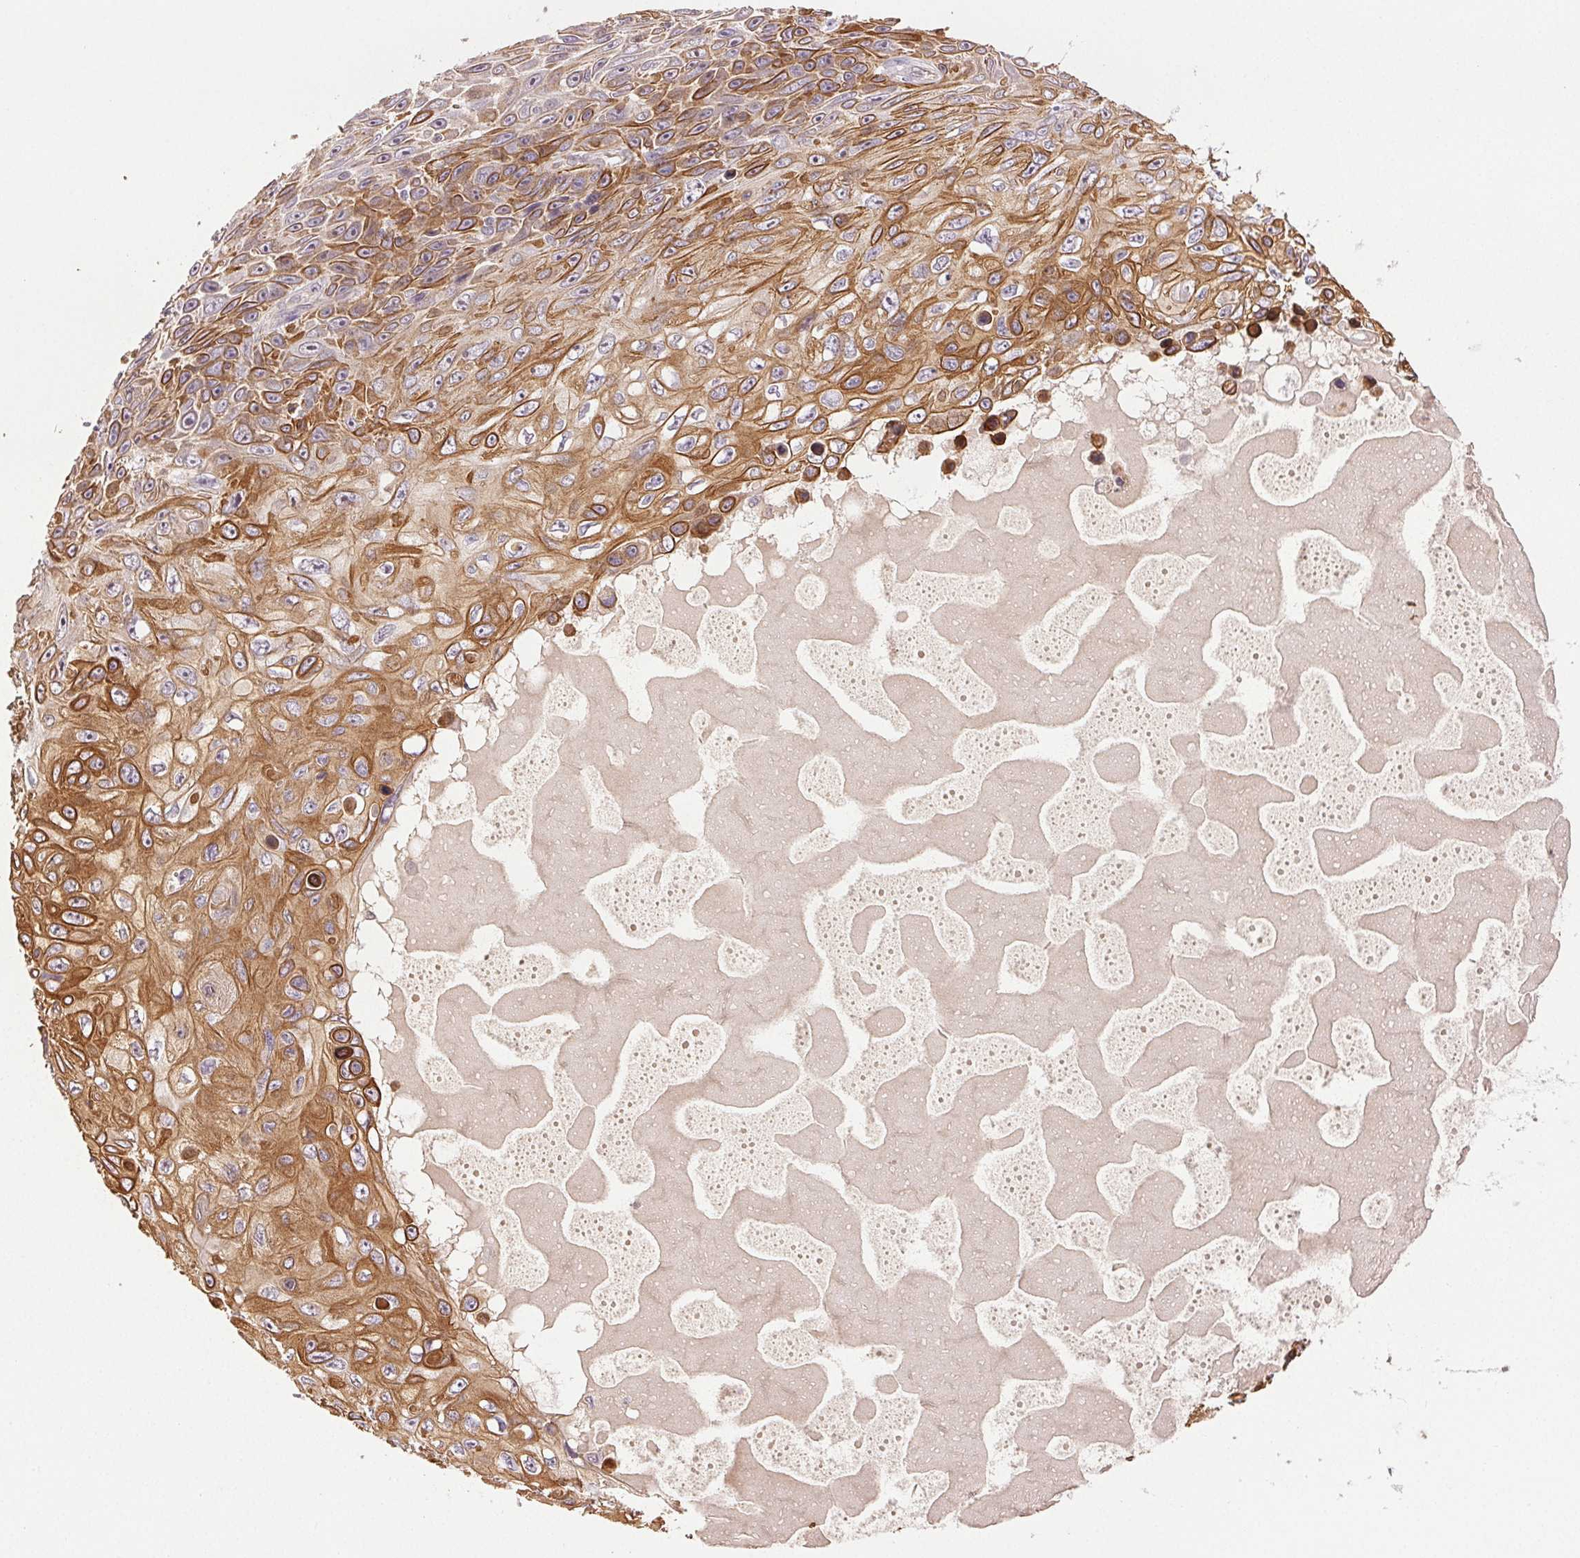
{"staining": {"intensity": "strong", "quantity": "25%-75%", "location": "cytoplasmic/membranous"}, "tissue": "skin cancer", "cell_type": "Tumor cells", "image_type": "cancer", "snomed": [{"axis": "morphology", "description": "Squamous cell carcinoma, NOS"}, {"axis": "topography", "description": "Skin"}], "caption": "The micrograph exhibits a brown stain indicating the presence of a protein in the cytoplasmic/membranous of tumor cells in skin cancer (squamous cell carcinoma).", "gene": "TMEM253", "patient": {"sex": "male", "age": 82}}